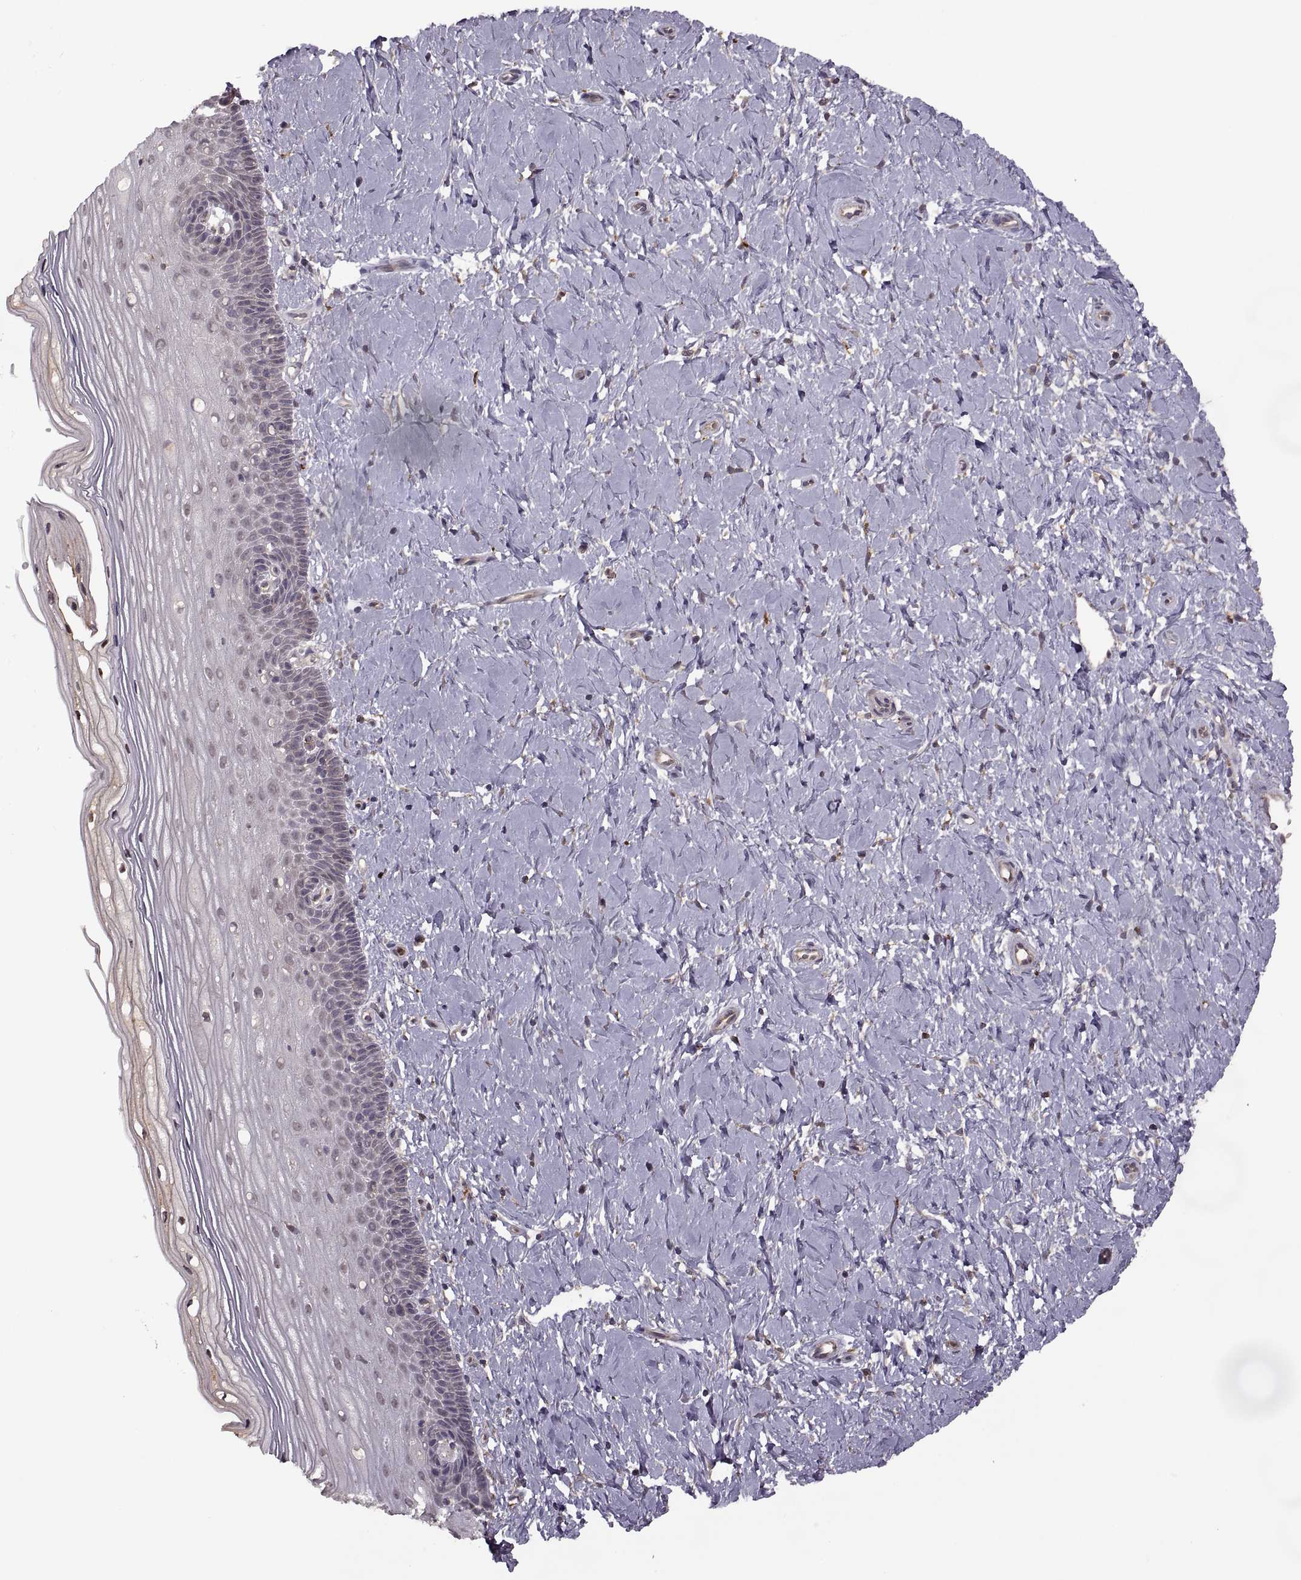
{"staining": {"intensity": "negative", "quantity": "none", "location": "none"}, "tissue": "cervix", "cell_type": "Glandular cells", "image_type": "normal", "snomed": [{"axis": "morphology", "description": "Normal tissue, NOS"}, {"axis": "topography", "description": "Cervix"}], "caption": "A high-resolution micrograph shows IHC staining of normal cervix, which displays no significant positivity in glandular cells.", "gene": "PIERCE1", "patient": {"sex": "female", "age": 37}}